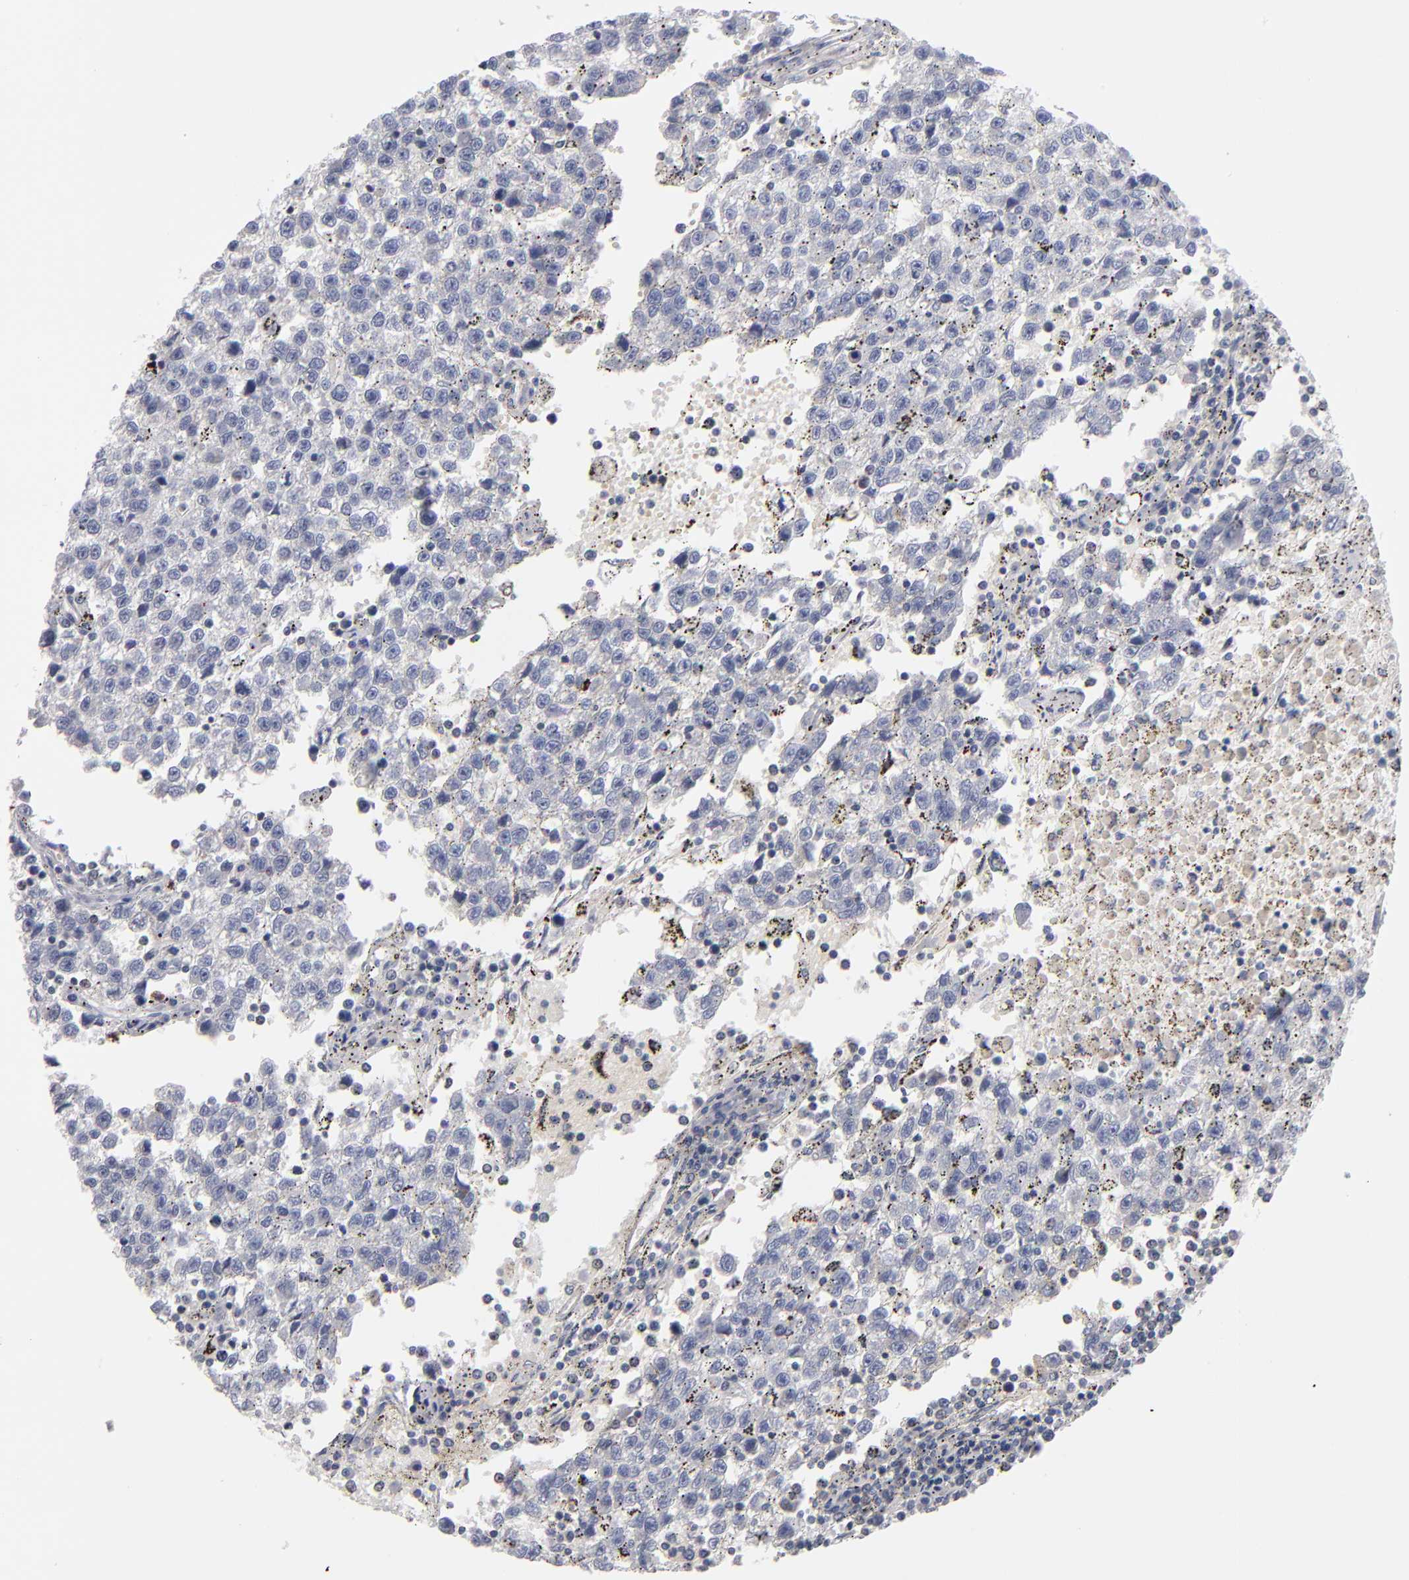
{"staining": {"intensity": "negative", "quantity": "none", "location": "none"}, "tissue": "testis cancer", "cell_type": "Tumor cells", "image_type": "cancer", "snomed": [{"axis": "morphology", "description": "Seminoma, NOS"}, {"axis": "topography", "description": "Testis"}], "caption": "There is no significant positivity in tumor cells of testis cancer (seminoma).", "gene": "ODF2", "patient": {"sex": "male", "age": 35}}